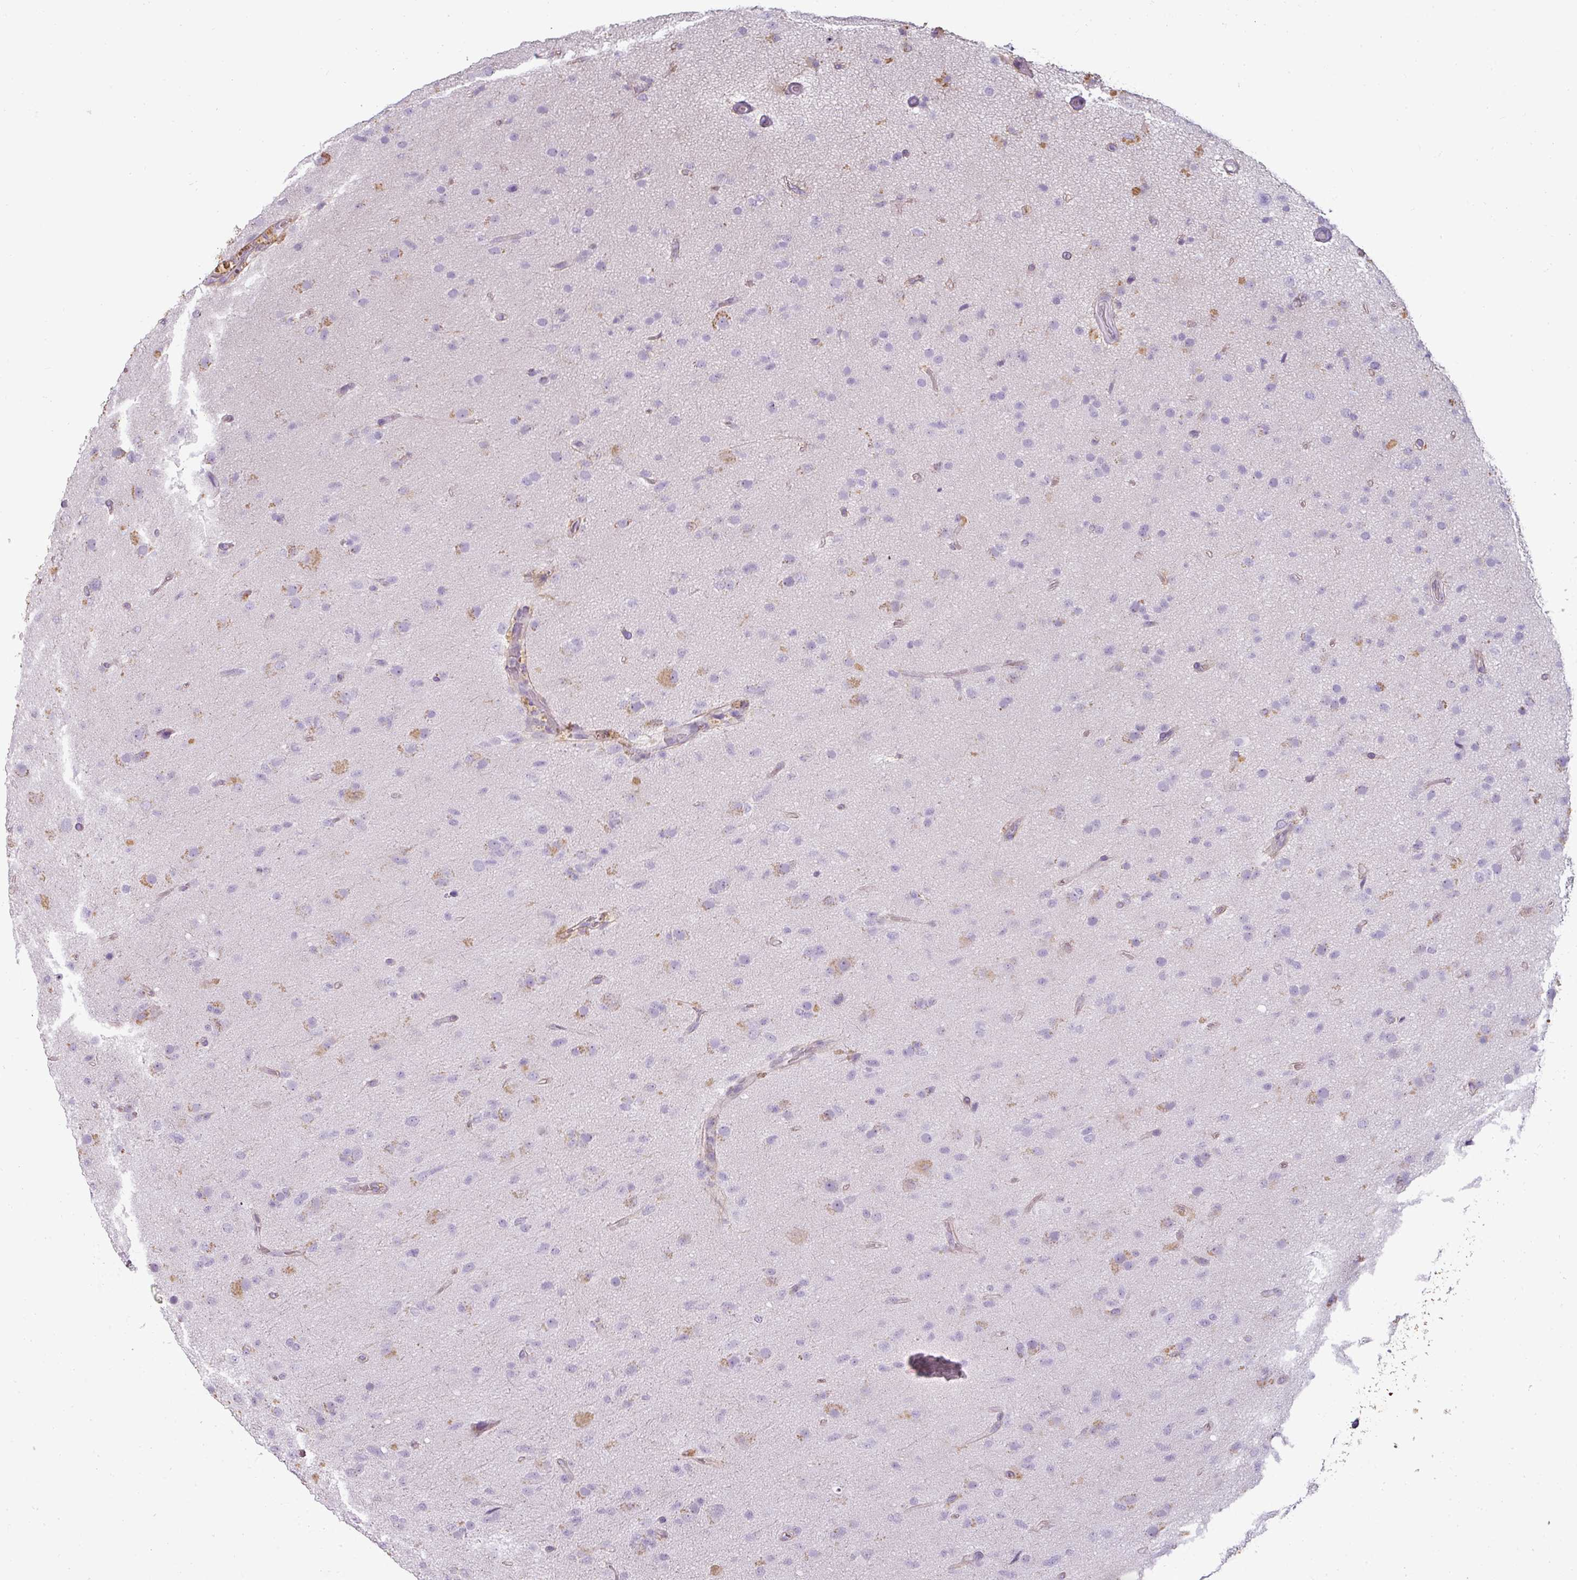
{"staining": {"intensity": "negative", "quantity": "none", "location": "none"}, "tissue": "glioma", "cell_type": "Tumor cells", "image_type": "cancer", "snomed": [{"axis": "morphology", "description": "Glioma, malignant, Low grade"}, {"axis": "topography", "description": "Brain"}], "caption": "Immunohistochemistry histopathology image of malignant low-grade glioma stained for a protein (brown), which displays no positivity in tumor cells.", "gene": "ASB1", "patient": {"sex": "male", "age": 65}}